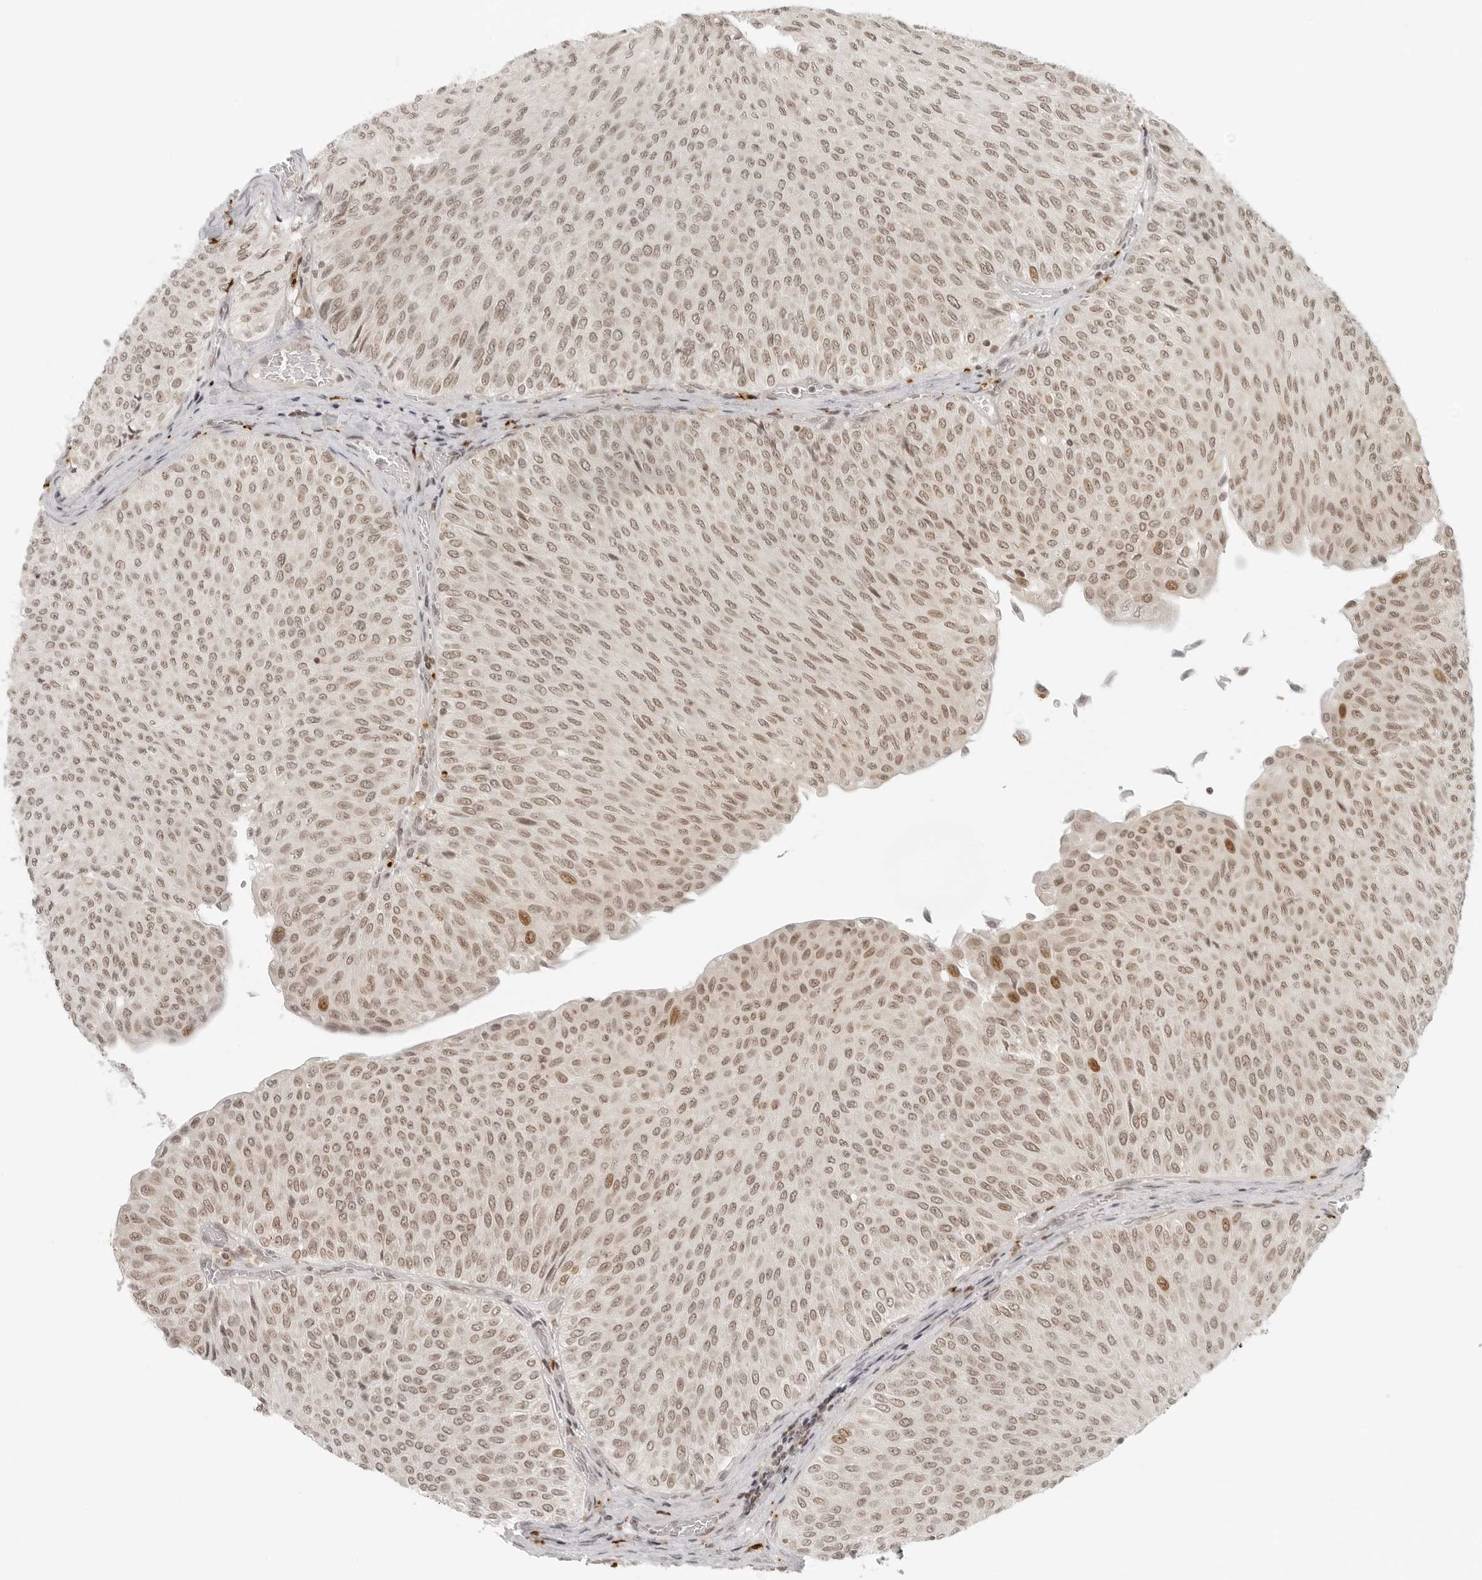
{"staining": {"intensity": "moderate", "quantity": ">75%", "location": "nuclear"}, "tissue": "urothelial cancer", "cell_type": "Tumor cells", "image_type": "cancer", "snomed": [{"axis": "morphology", "description": "Urothelial carcinoma, Low grade"}, {"axis": "topography", "description": "Urinary bladder"}], "caption": "A micrograph showing moderate nuclear positivity in about >75% of tumor cells in low-grade urothelial carcinoma, as visualized by brown immunohistochemical staining.", "gene": "ZNF407", "patient": {"sex": "male", "age": 78}}